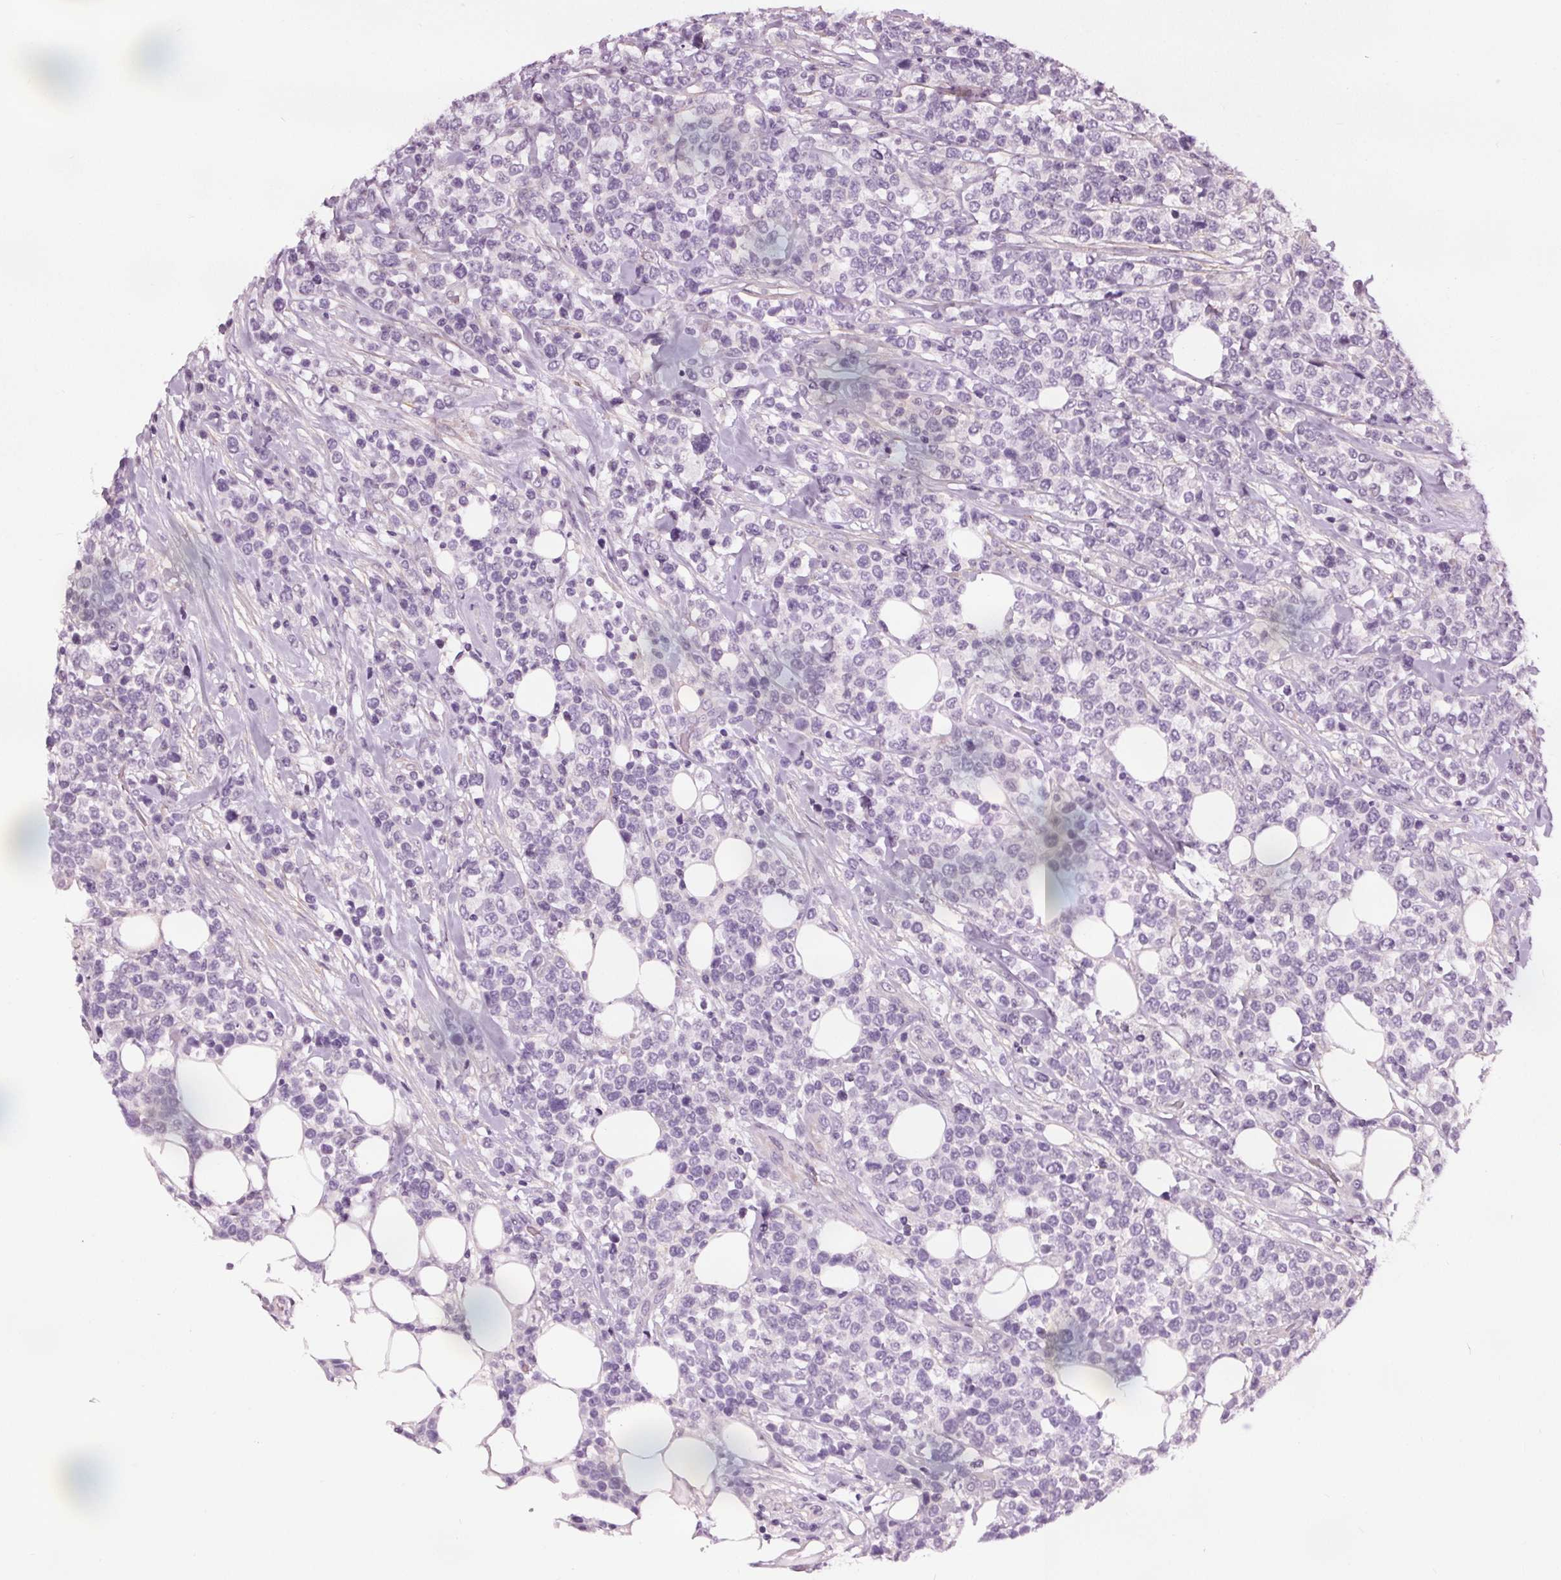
{"staining": {"intensity": "negative", "quantity": "none", "location": "none"}, "tissue": "lymphoma", "cell_type": "Tumor cells", "image_type": "cancer", "snomed": [{"axis": "morphology", "description": "Malignant lymphoma, non-Hodgkin's type, High grade"}, {"axis": "topography", "description": "Soft tissue"}], "caption": "Tumor cells show no significant expression in lymphoma.", "gene": "RASA1", "patient": {"sex": "female", "age": 56}}